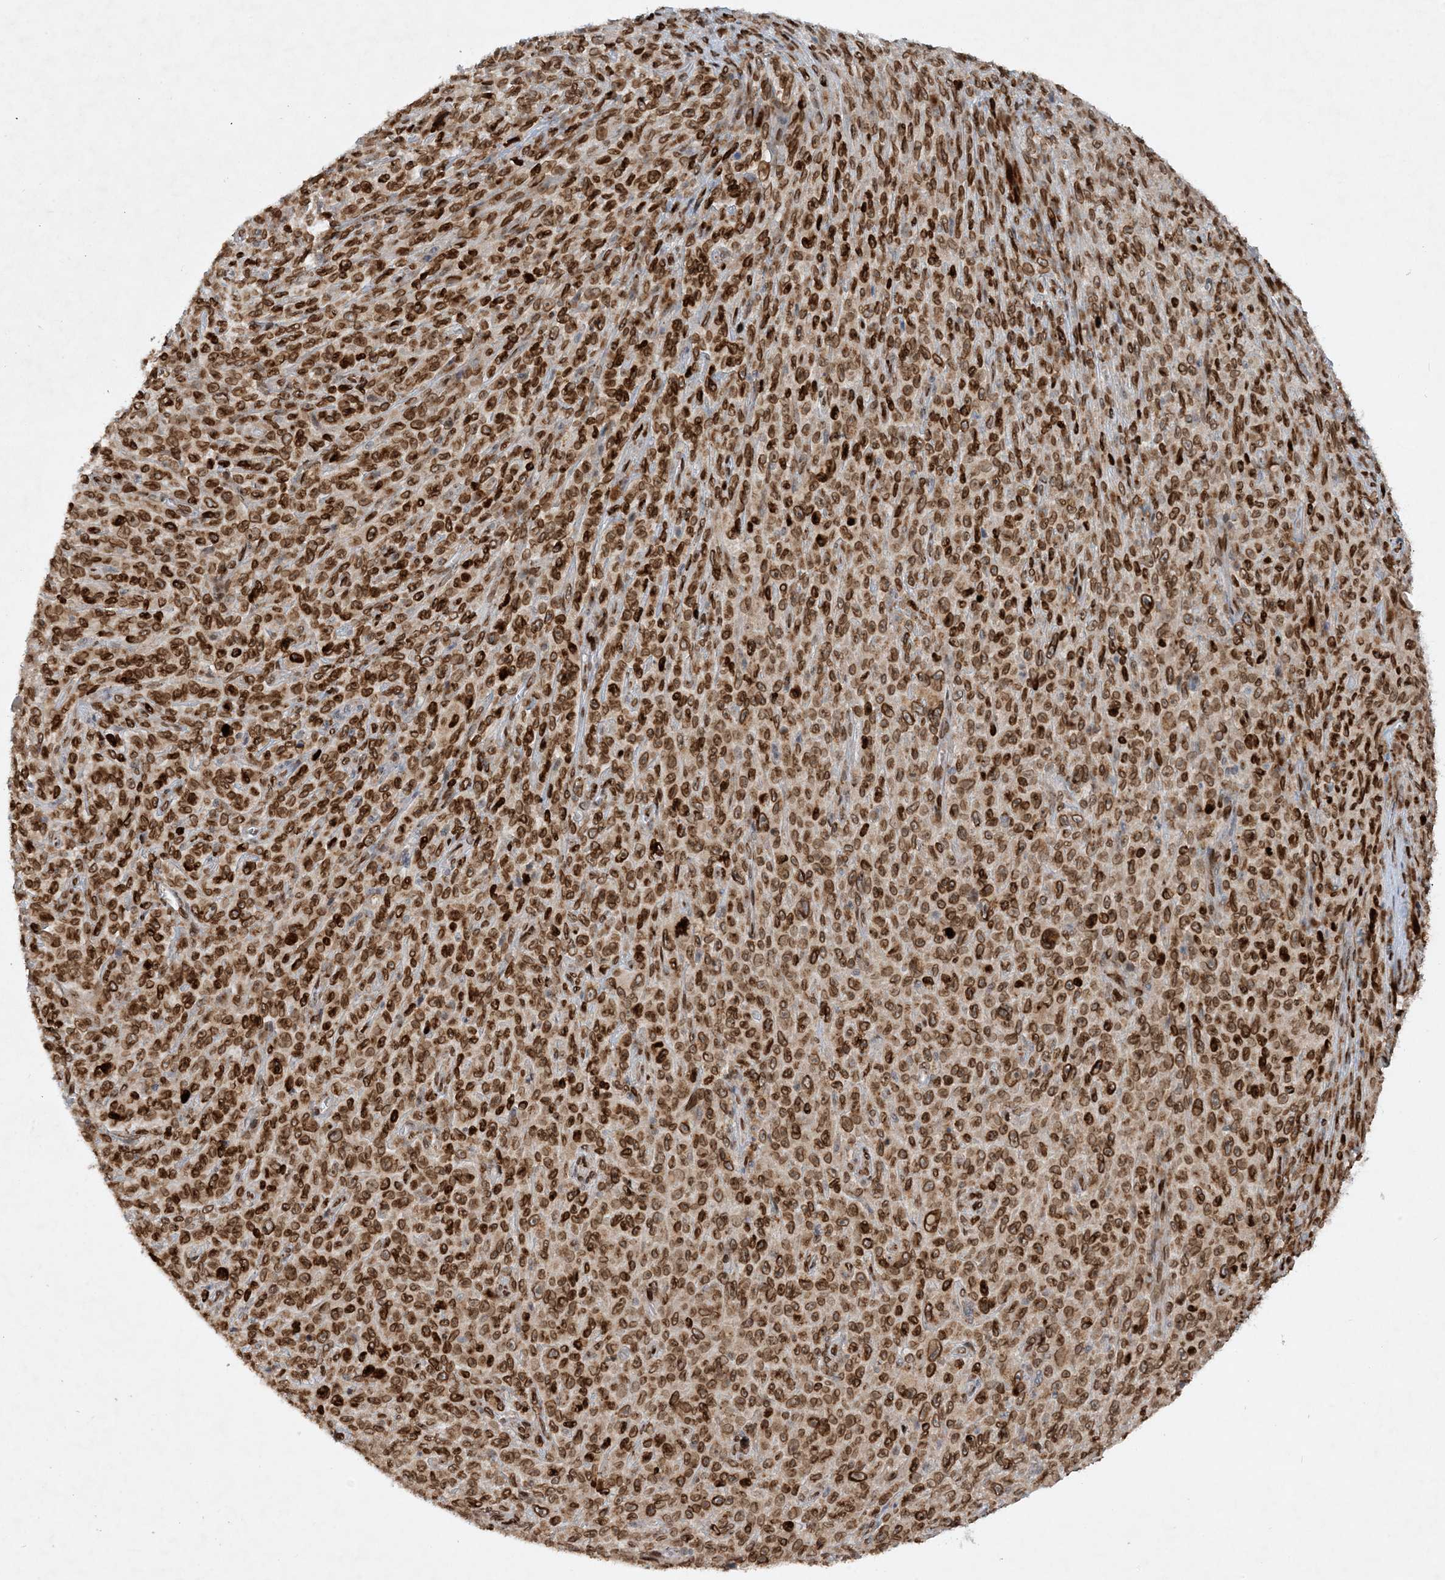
{"staining": {"intensity": "strong", "quantity": ">75%", "location": "cytoplasmic/membranous,nuclear"}, "tissue": "melanoma", "cell_type": "Tumor cells", "image_type": "cancer", "snomed": [{"axis": "morphology", "description": "Malignant melanoma, NOS"}, {"axis": "topography", "description": "Skin"}], "caption": "Melanoma tissue reveals strong cytoplasmic/membranous and nuclear positivity in about >75% of tumor cells", "gene": "SLC35A2", "patient": {"sex": "female", "age": 82}}